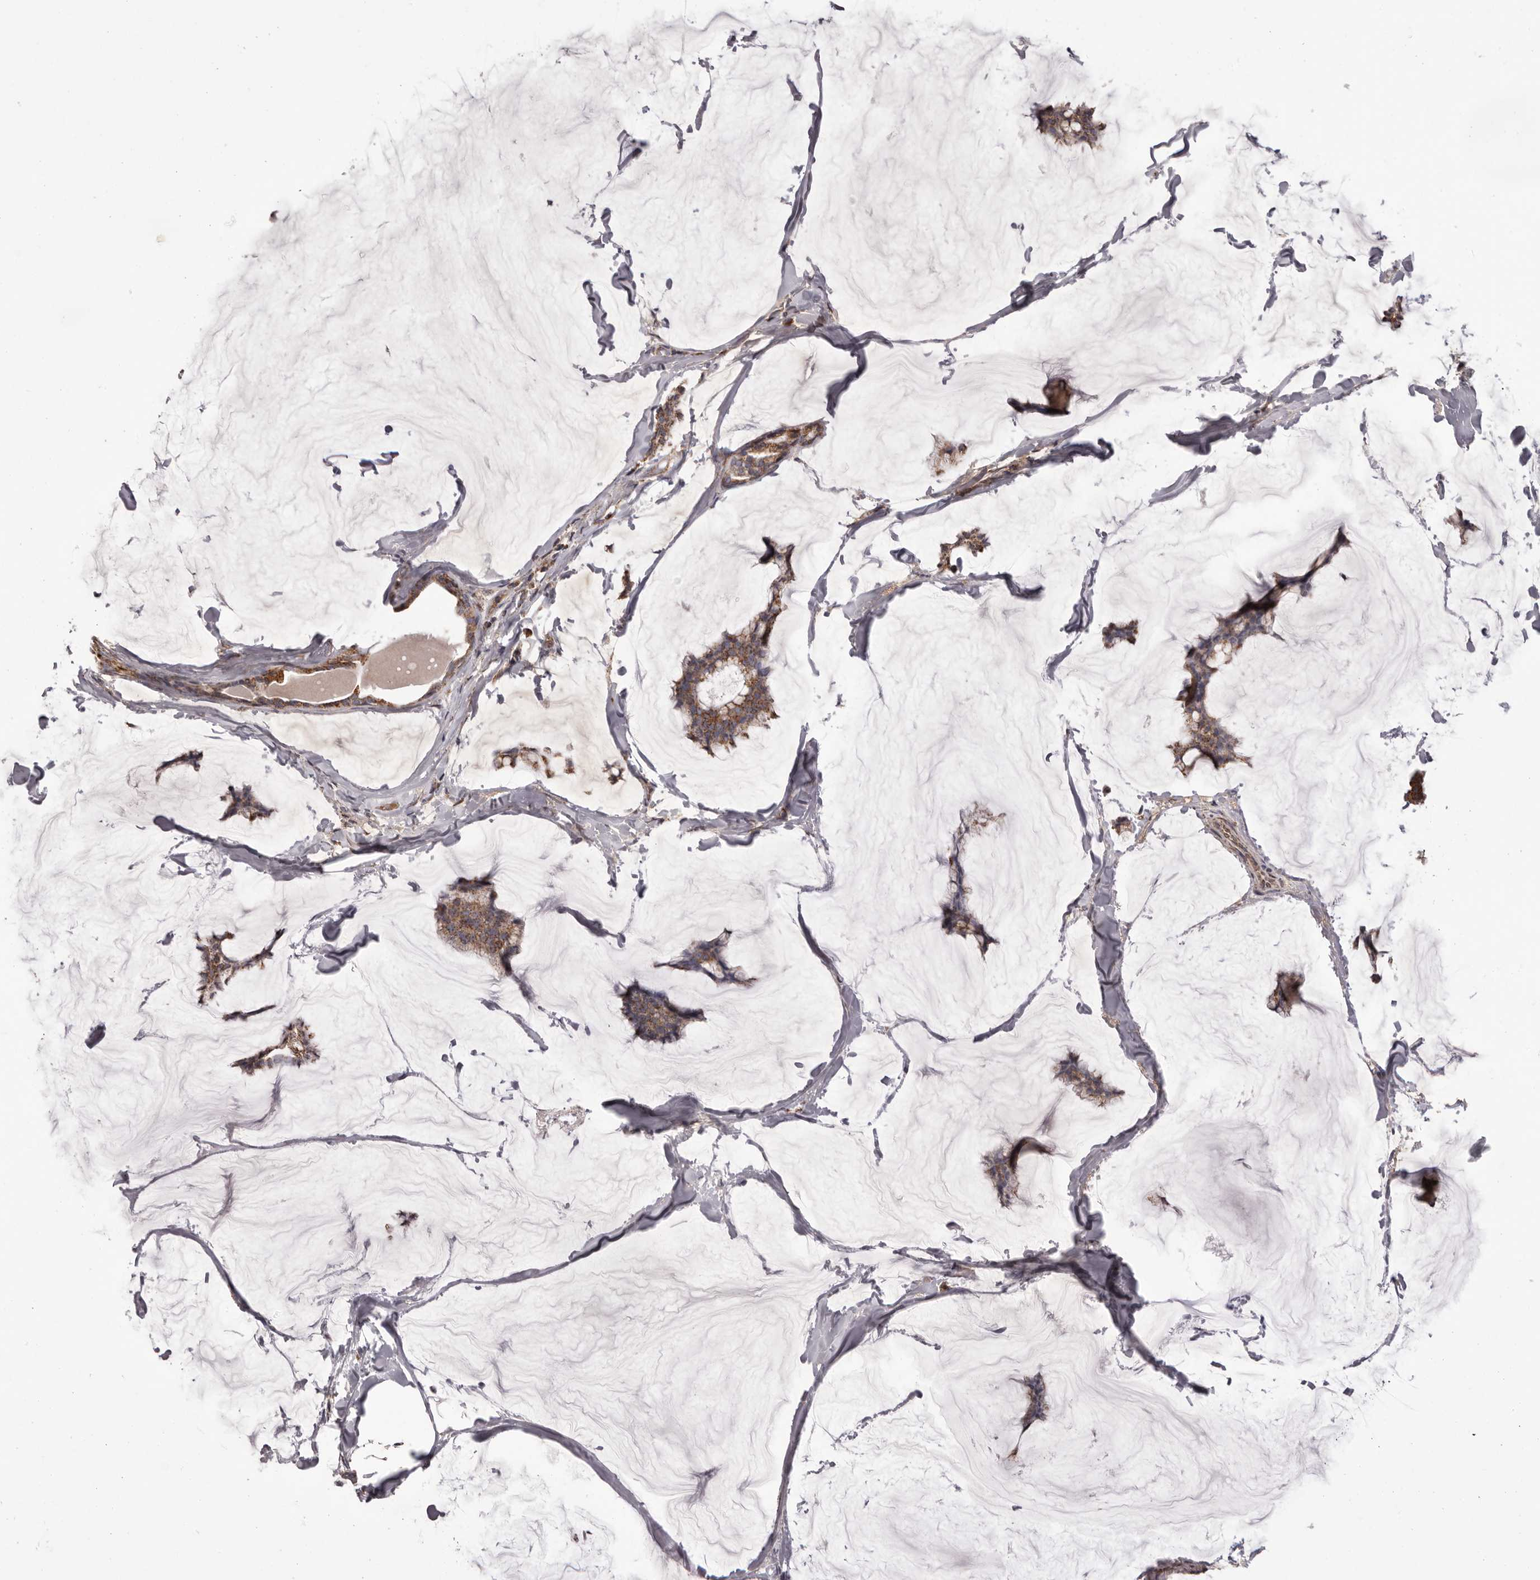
{"staining": {"intensity": "moderate", "quantity": ">75%", "location": "cytoplasmic/membranous"}, "tissue": "breast cancer", "cell_type": "Tumor cells", "image_type": "cancer", "snomed": [{"axis": "morphology", "description": "Duct carcinoma"}, {"axis": "topography", "description": "Breast"}], "caption": "Immunohistochemical staining of human breast cancer (infiltrating ductal carcinoma) reveals medium levels of moderate cytoplasmic/membranous protein expression in about >75% of tumor cells. The staining was performed using DAB to visualize the protein expression in brown, while the nuclei were stained in blue with hematoxylin (Magnification: 20x).", "gene": "CHRM2", "patient": {"sex": "female", "age": 93}}